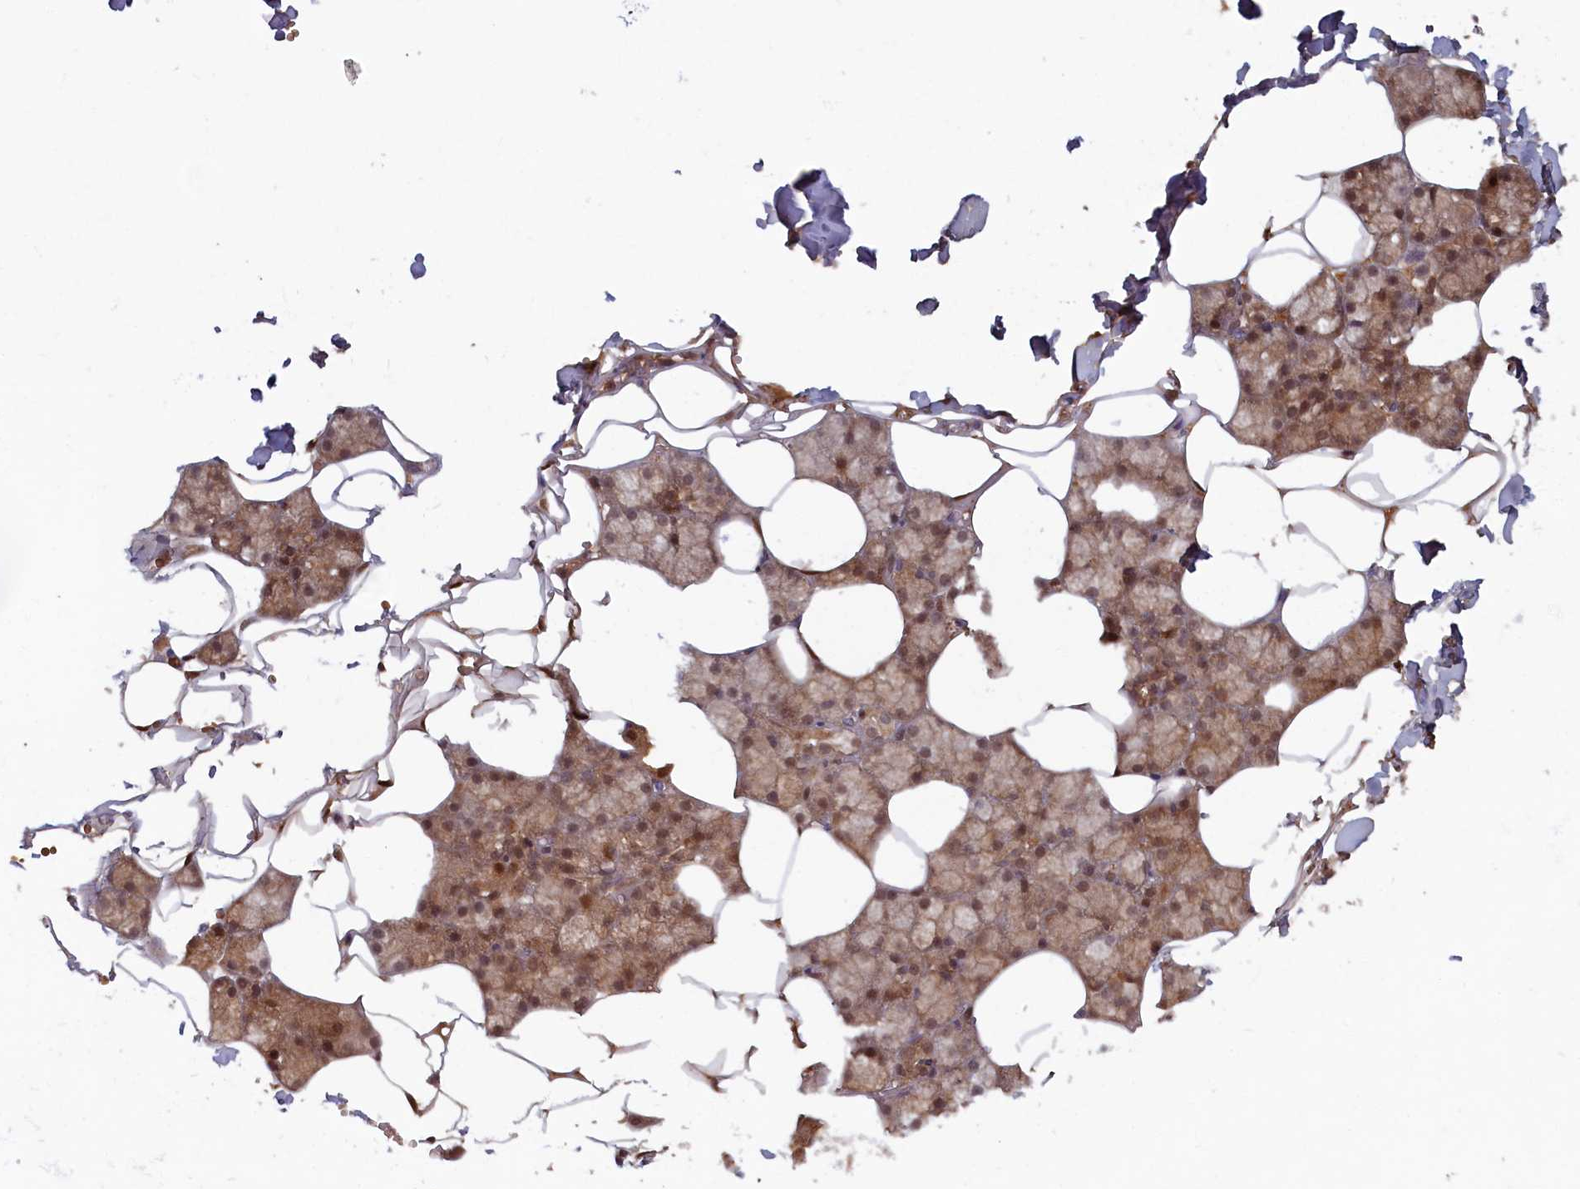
{"staining": {"intensity": "moderate", "quantity": ">75%", "location": "cytoplasmic/membranous,nuclear"}, "tissue": "salivary gland", "cell_type": "Glandular cells", "image_type": "normal", "snomed": [{"axis": "morphology", "description": "Normal tissue, NOS"}, {"axis": "topography", "description": "Salivary gland"}], "caption": "Salivary gland stained with a protein marker demonstrates moderate staining in glandular cells.", "gene": "BLVRB", "patient": {"sex": "male", "age": 62}}